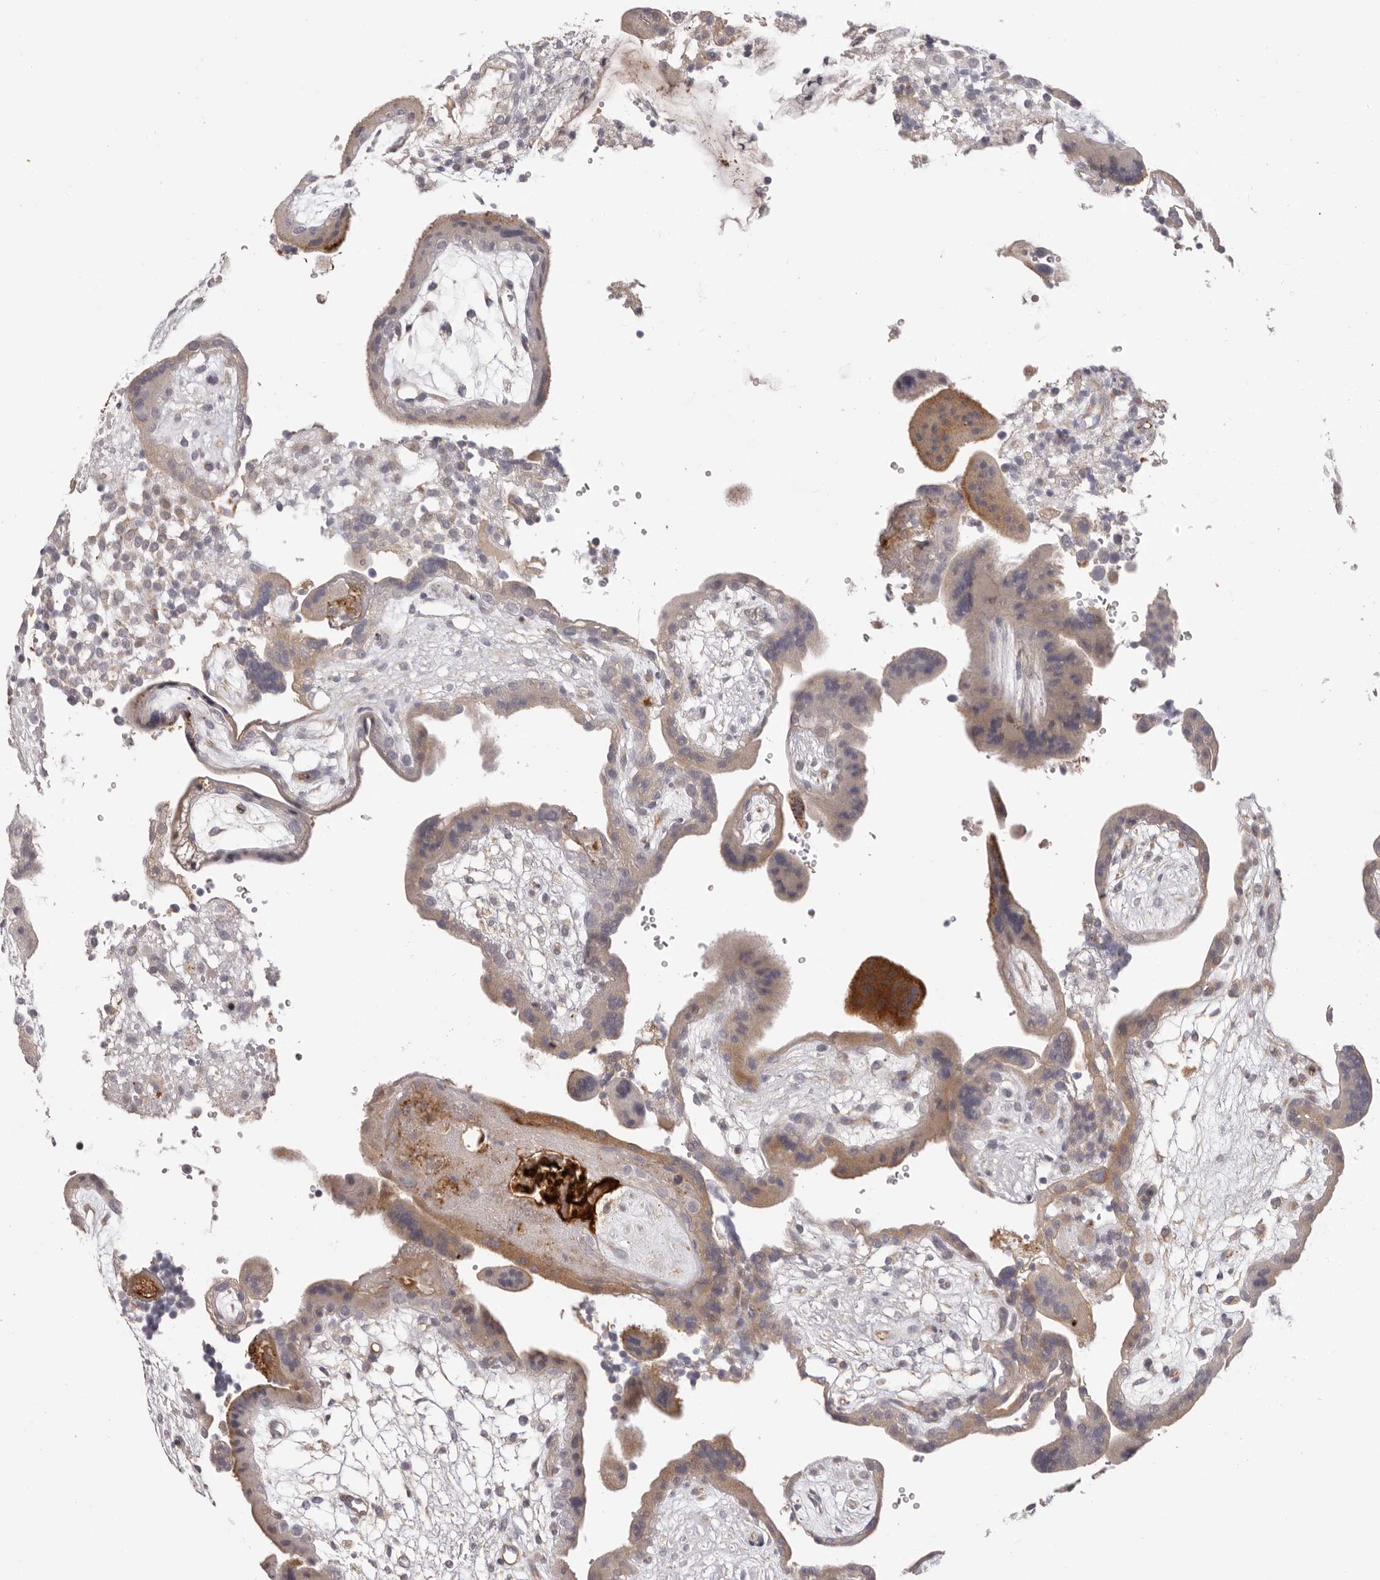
{"staining": {"intensity": "moderate", "quantity": ">75%", "location": "cytoplasmic/membranous"}, "tissue": "placenta", "cell_type": "Trophoblastic cells", "image_type": "normal", "snomed": [{"axis": "morphology", "description": "Normal tissue, NOS"}, {"axis": "topography", "description": "Placenta"}], "caption": "Immunohistochemistry (IHC) of benign placenta displays medium levels of moderate cytoplasmic/membranous expression in about >75% of trophoblastic cells. (Brightfield microscopy of DAB IHC at high magnification).", "gene": "OTUD3", "patient": {"sex": "female", "age": 18}}